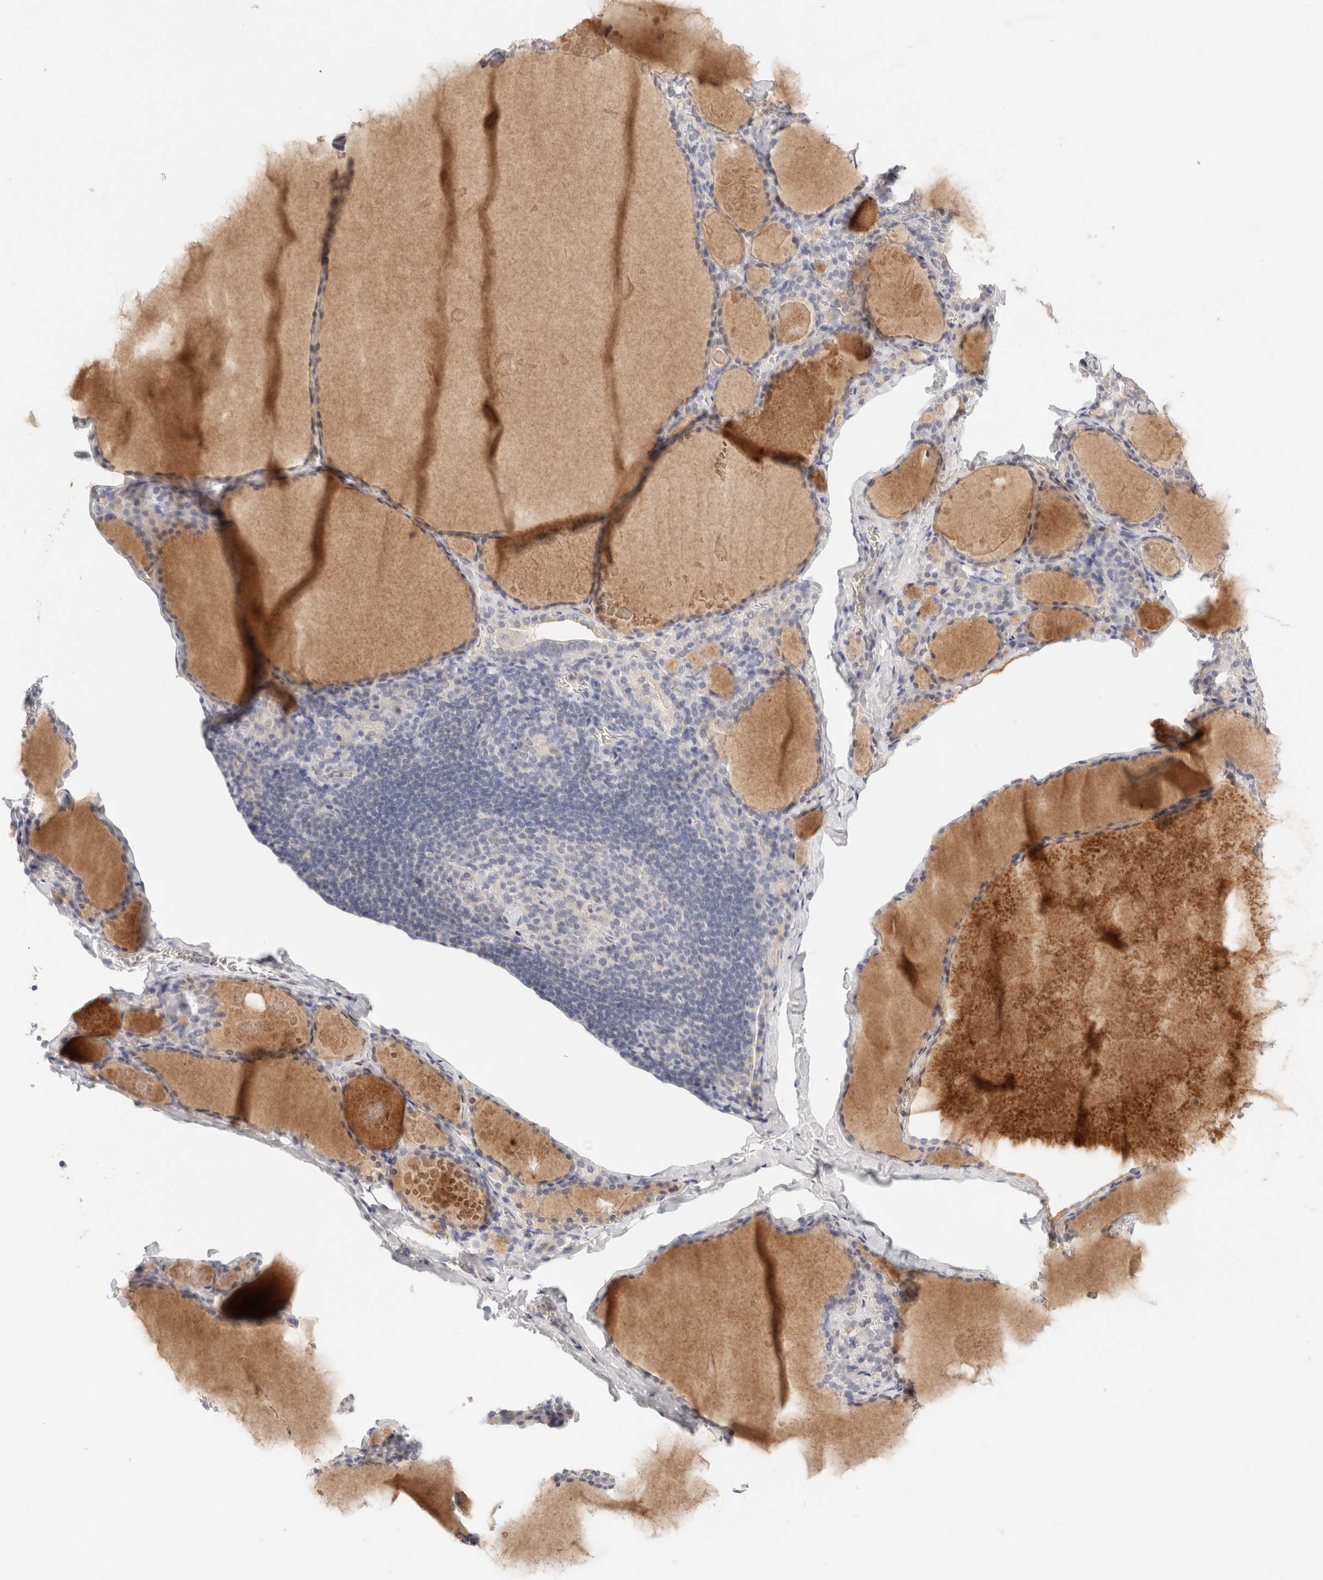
{"staining": {"intensity": "negative", "quantity": "none", "location": "none"}, "tissue": "thyroid gland", "cell_type": "Glandular cells", "image_type": "normal", "snomed": [{"axis": "morphology", "description": "Normal tissue, NOS"}, {"axis": "topography", "description": "Thyroid gland"}], "caption": "Glandular cells show no significant expression in unremarkable thyroid gland. Brightfield microscopy of IHC stained with DAB (3,3'-diaminobenzidine) (brown) and hematoxylin (blue), captured at high magnification.", "gene": "SCGB2A2", "patient": {"sex": "male", "age": 56}}